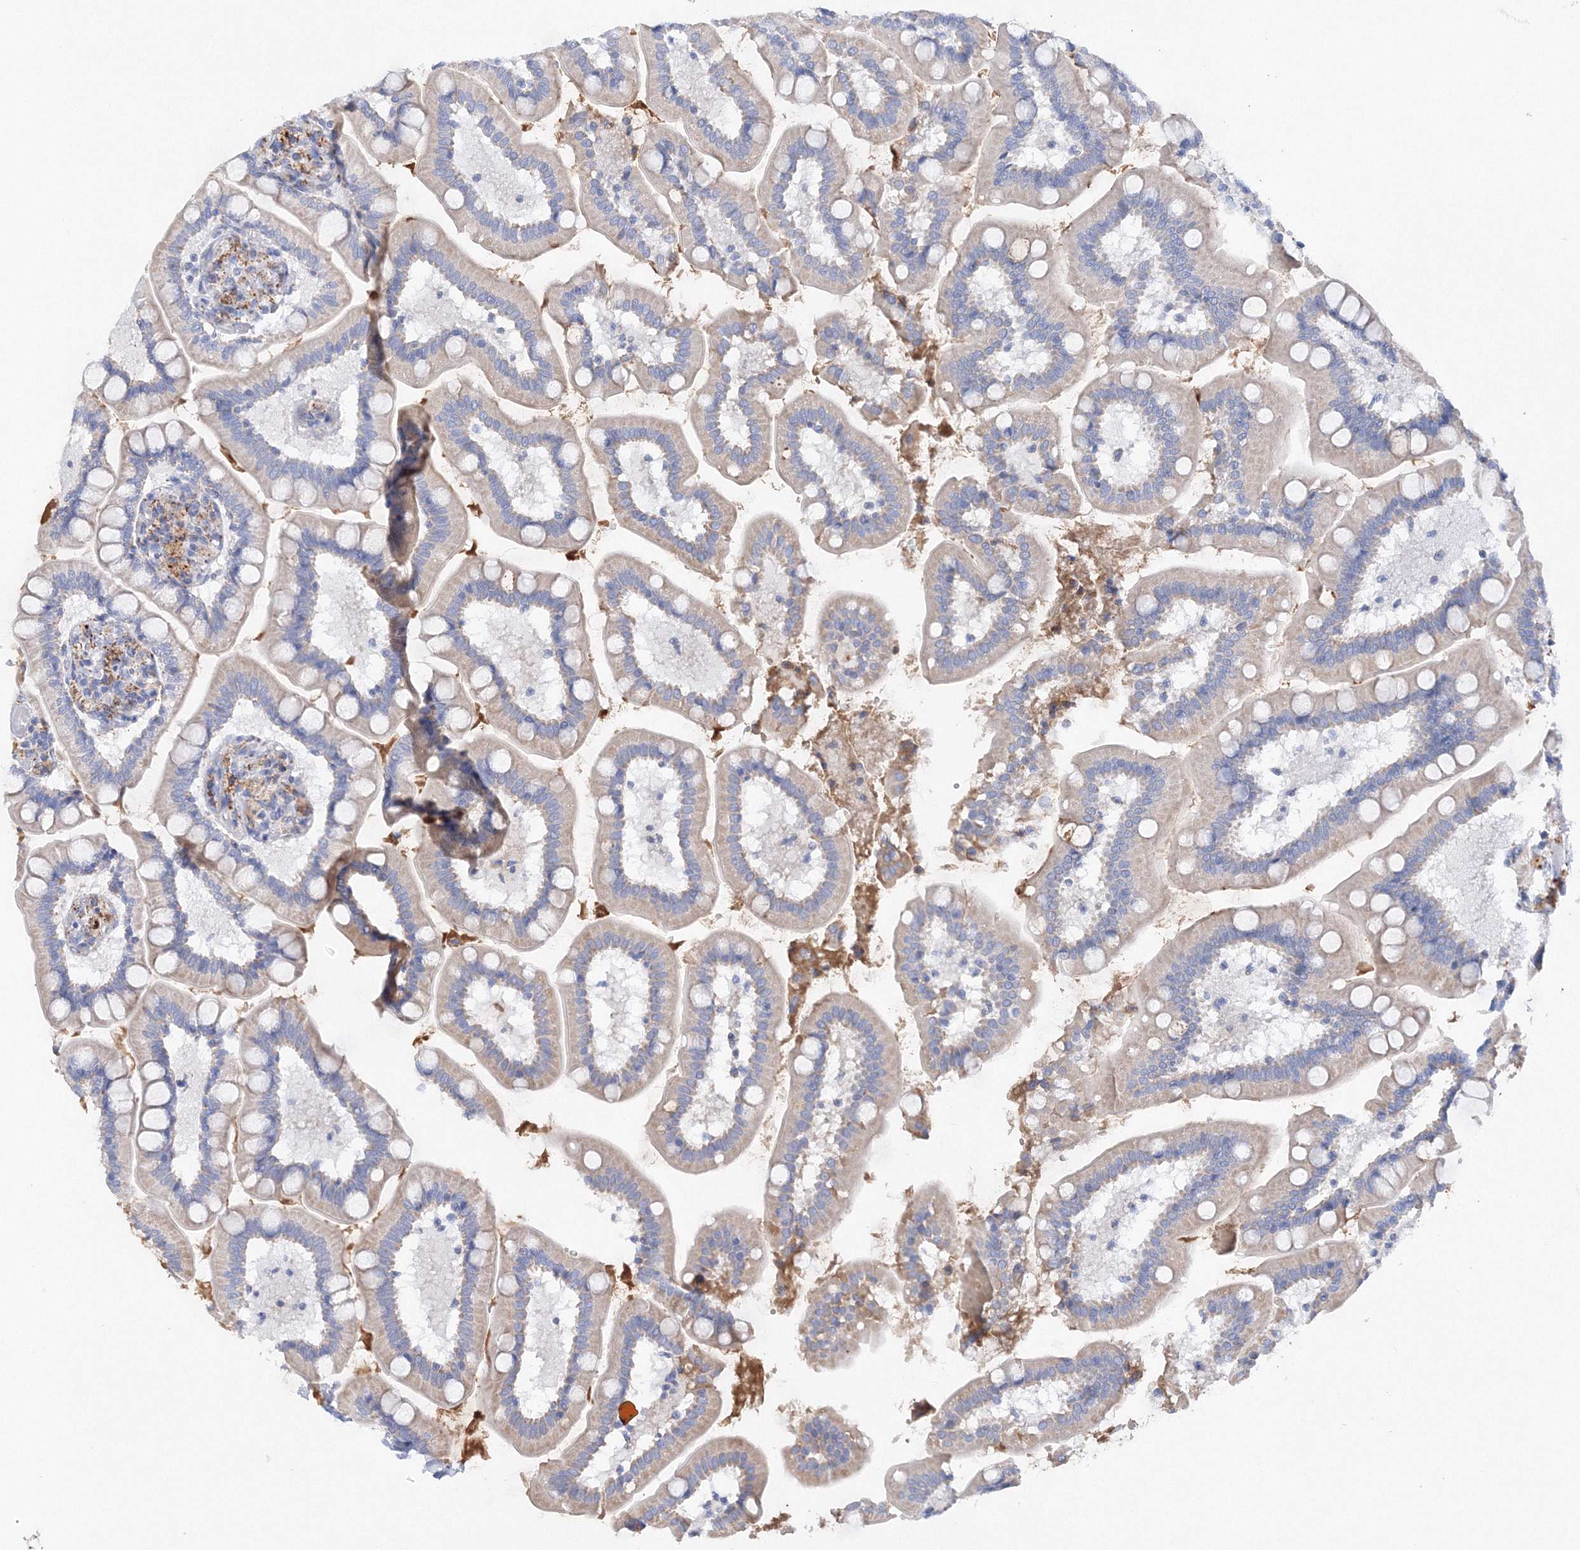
{"staining": {"intensity": "negative", "quantity": "none", "location": "none"}, "tissue": "small intestine", "cell_type": "Glandular cells", "image_type": "normal", "snomed": [{"axis": "morphology", "description": "Normal tissue, NOS"}, {"axis": "topography", "description": "Small intestine"}], "caption": "This is an IHC histopathology image of benign human small intestine. There is no expression in glandular cells.", "gene": "MERTK", "patient": {"sex": "female", "age": 64}}